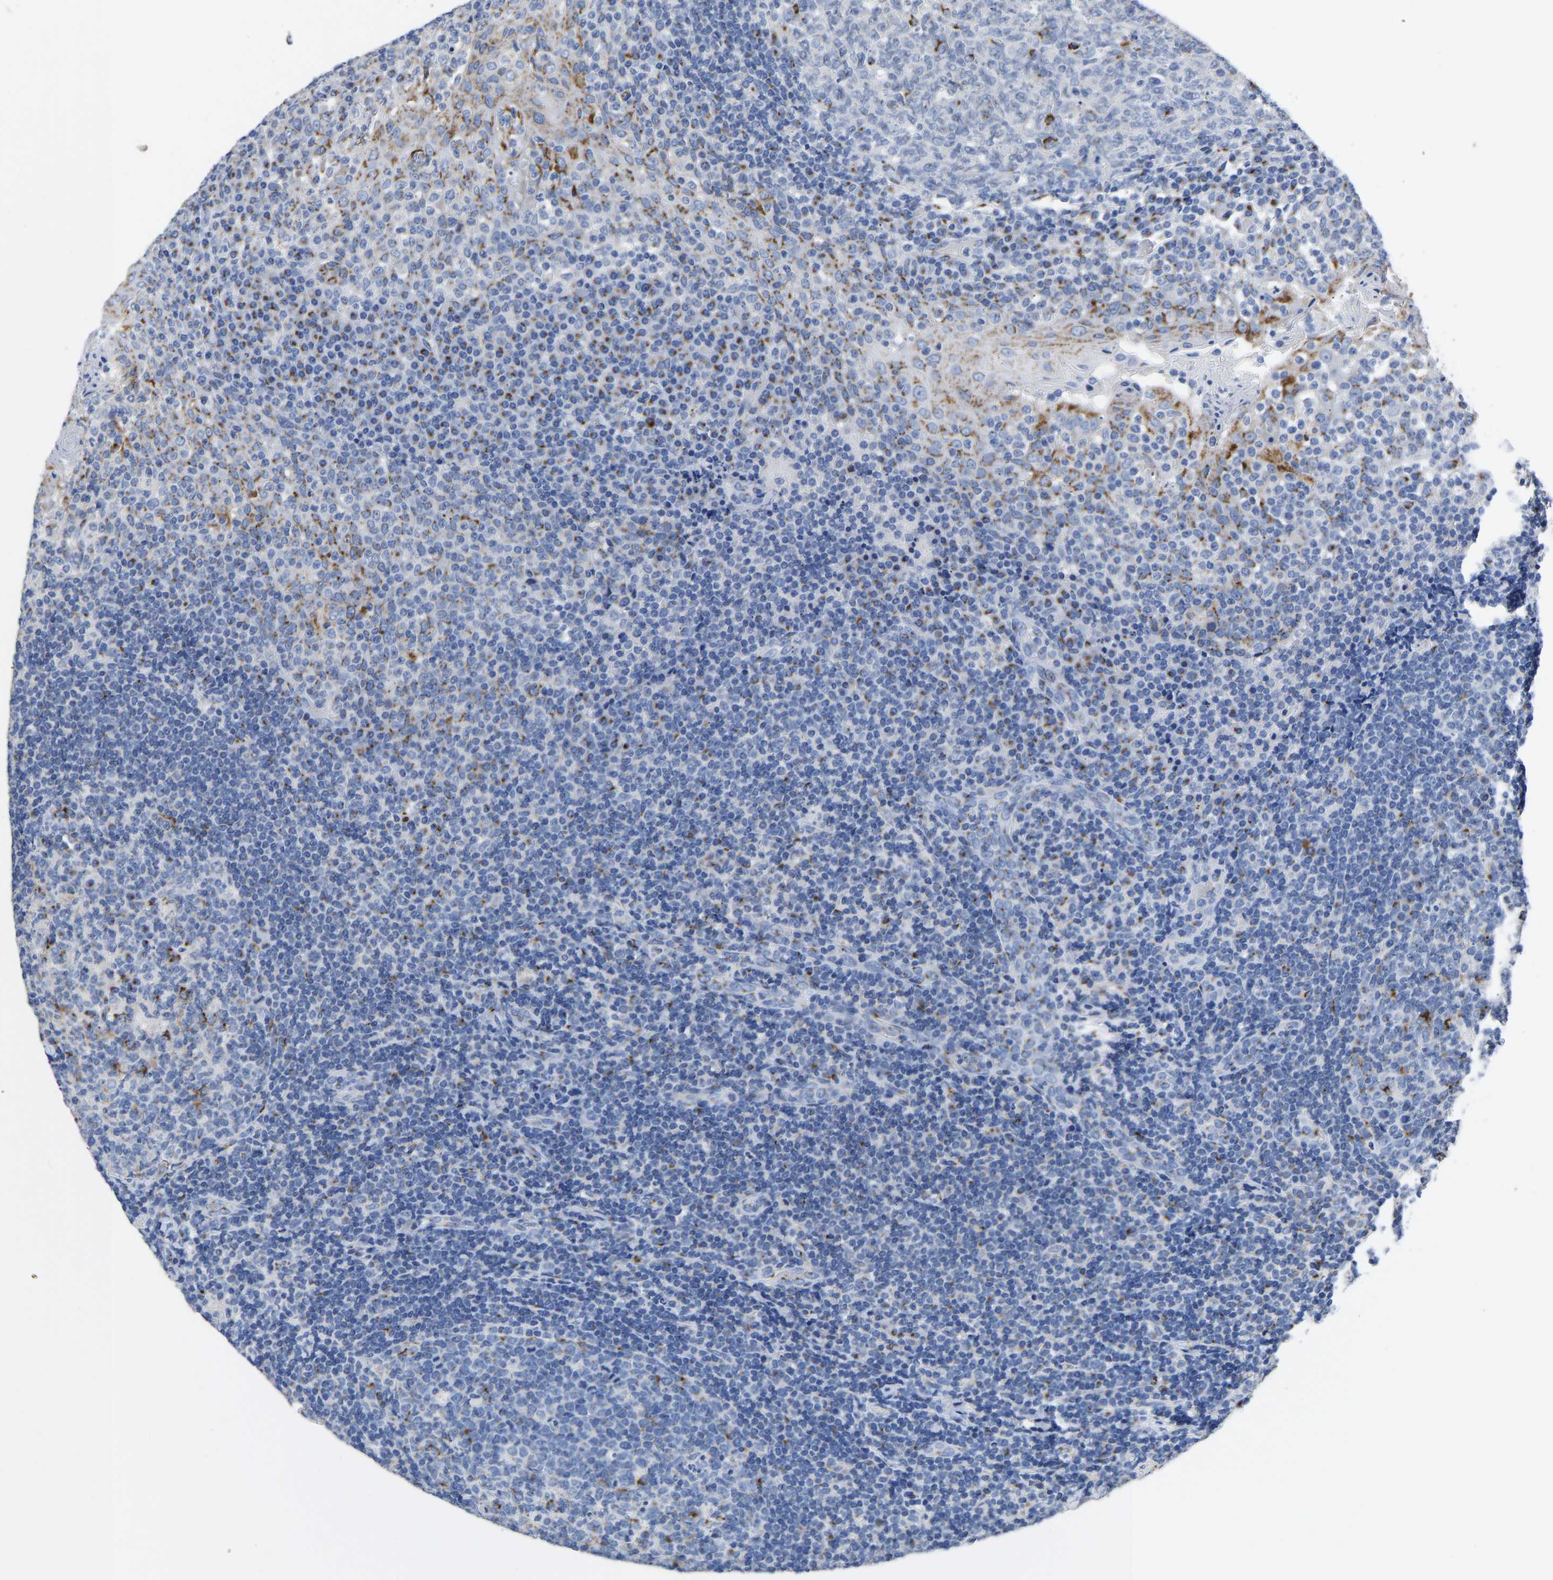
{"staining": {"intensity": "strong", "quantity": "<25%", "location": "cytoplasmic/membranous"}, "tissue": "tonsil", "cell_type": "Germinal center cells", "image_type": "normal", "snomed": [{"axis": "morphology", "description": "Normal tissue, NOS"}, {"axis": "topography", "description": "Tonsil"}], "caption": "This micrograph exhibits unremarkable tonsil stained with immunohistochemistry to label a protein in brown. The cytoplasmic/membranous of germinal center cells show strong positivity for the protein. Nuclei are counter-stained blue.", "gene": "TMEM87A", "patient": {"sex": "female", "age": 19}}